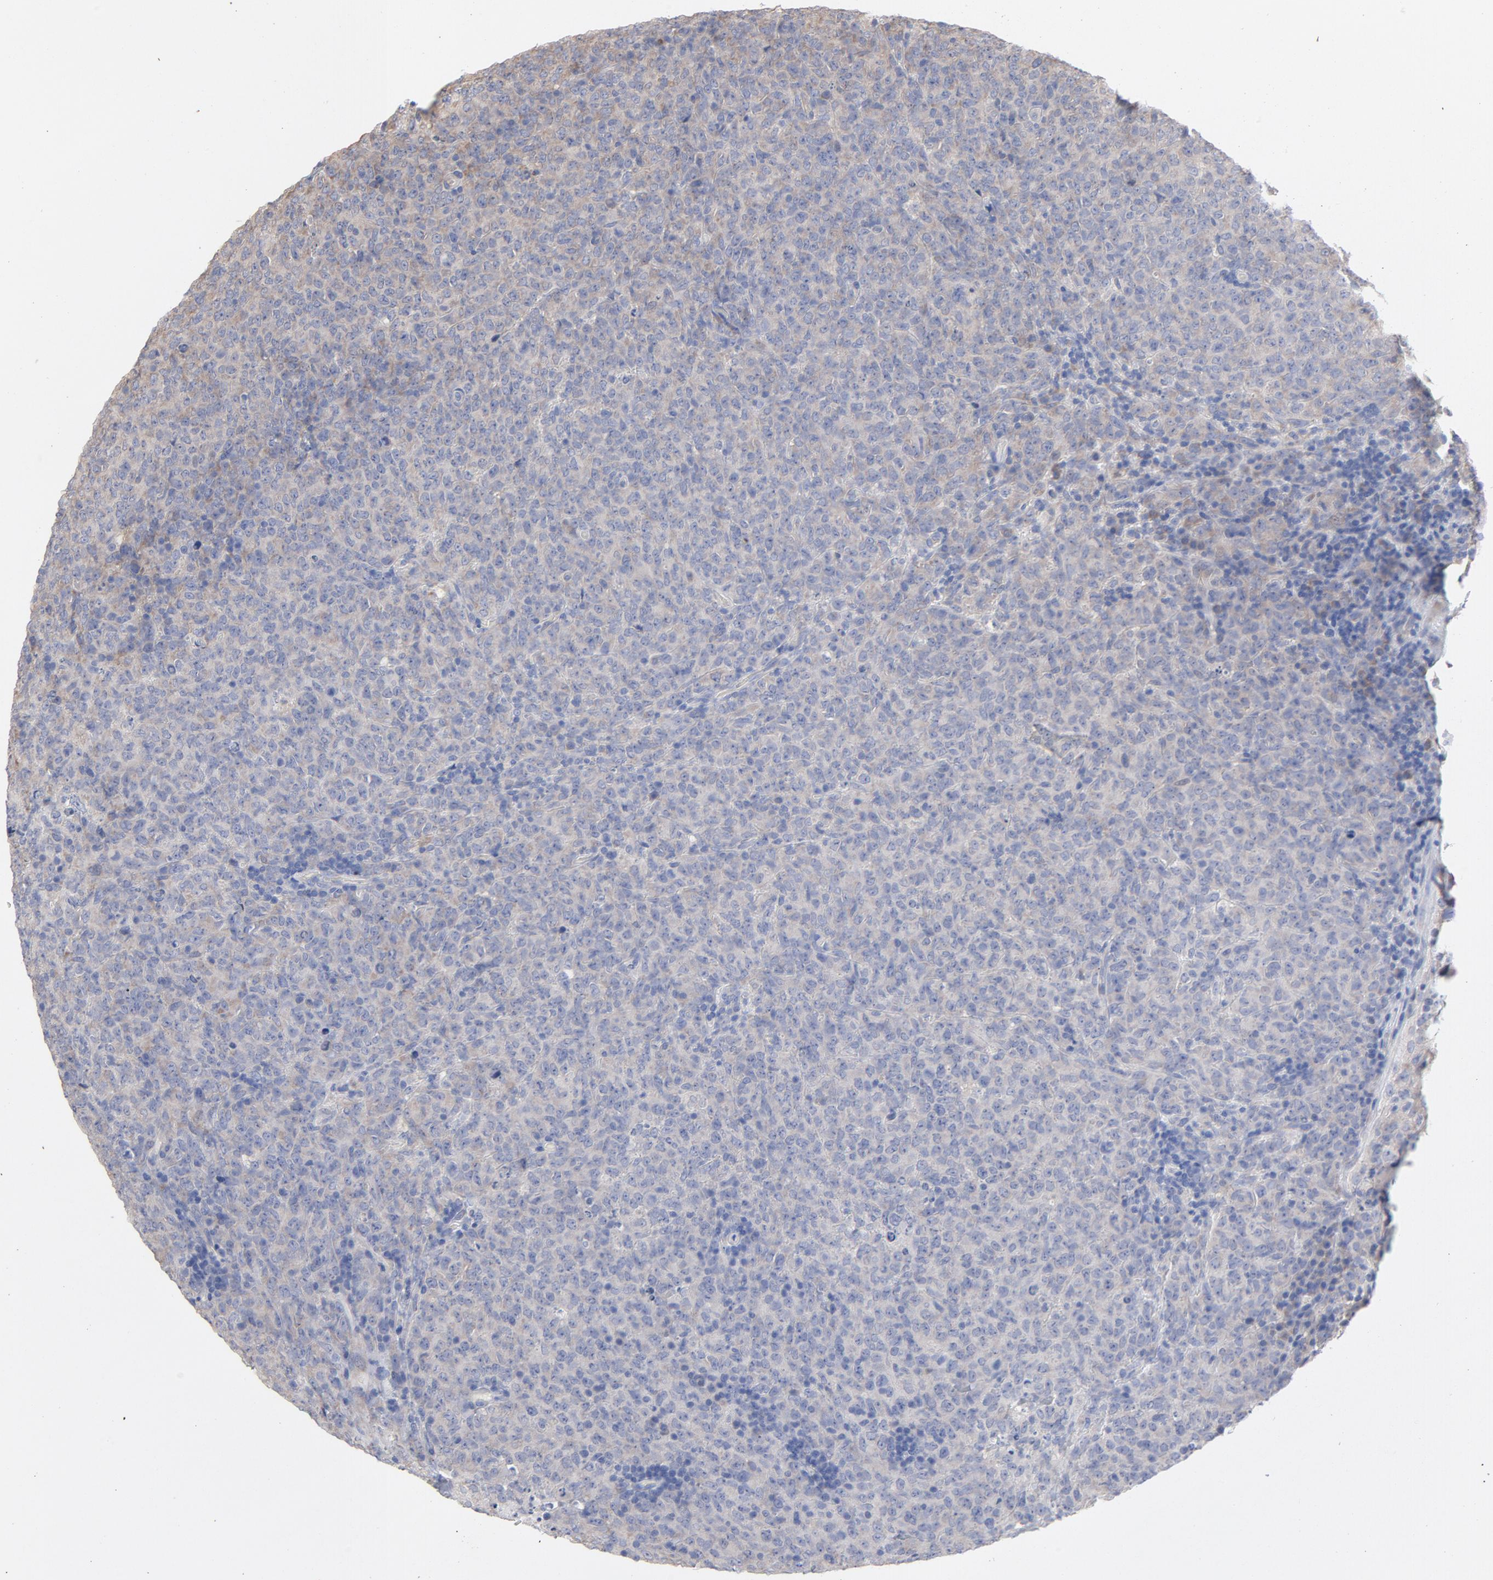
{"staining": {"intensity": "weak", "quantity": ">75%", "location": "cytoplasmic/membranous"}, "tissue": "lymphoma", "cell_type": "Tumor cells", "image_type": "cancer", "snomed": [{"axis": "morphology", "description": "Malignant lymphoma, non-Hodgkin's type, High grade"}, {"axis": "topography", "description": "Tonsil"}], "caption": "About >75% of tumor cells in human high-grade malignant lymphoma, non-Hodgkin's type show weak cytoplasmic/membranous protein staining as visualized by brown immunohistochemical staining.", "gene": "CPE", "patient": {"sex": "female", "age": 36}}